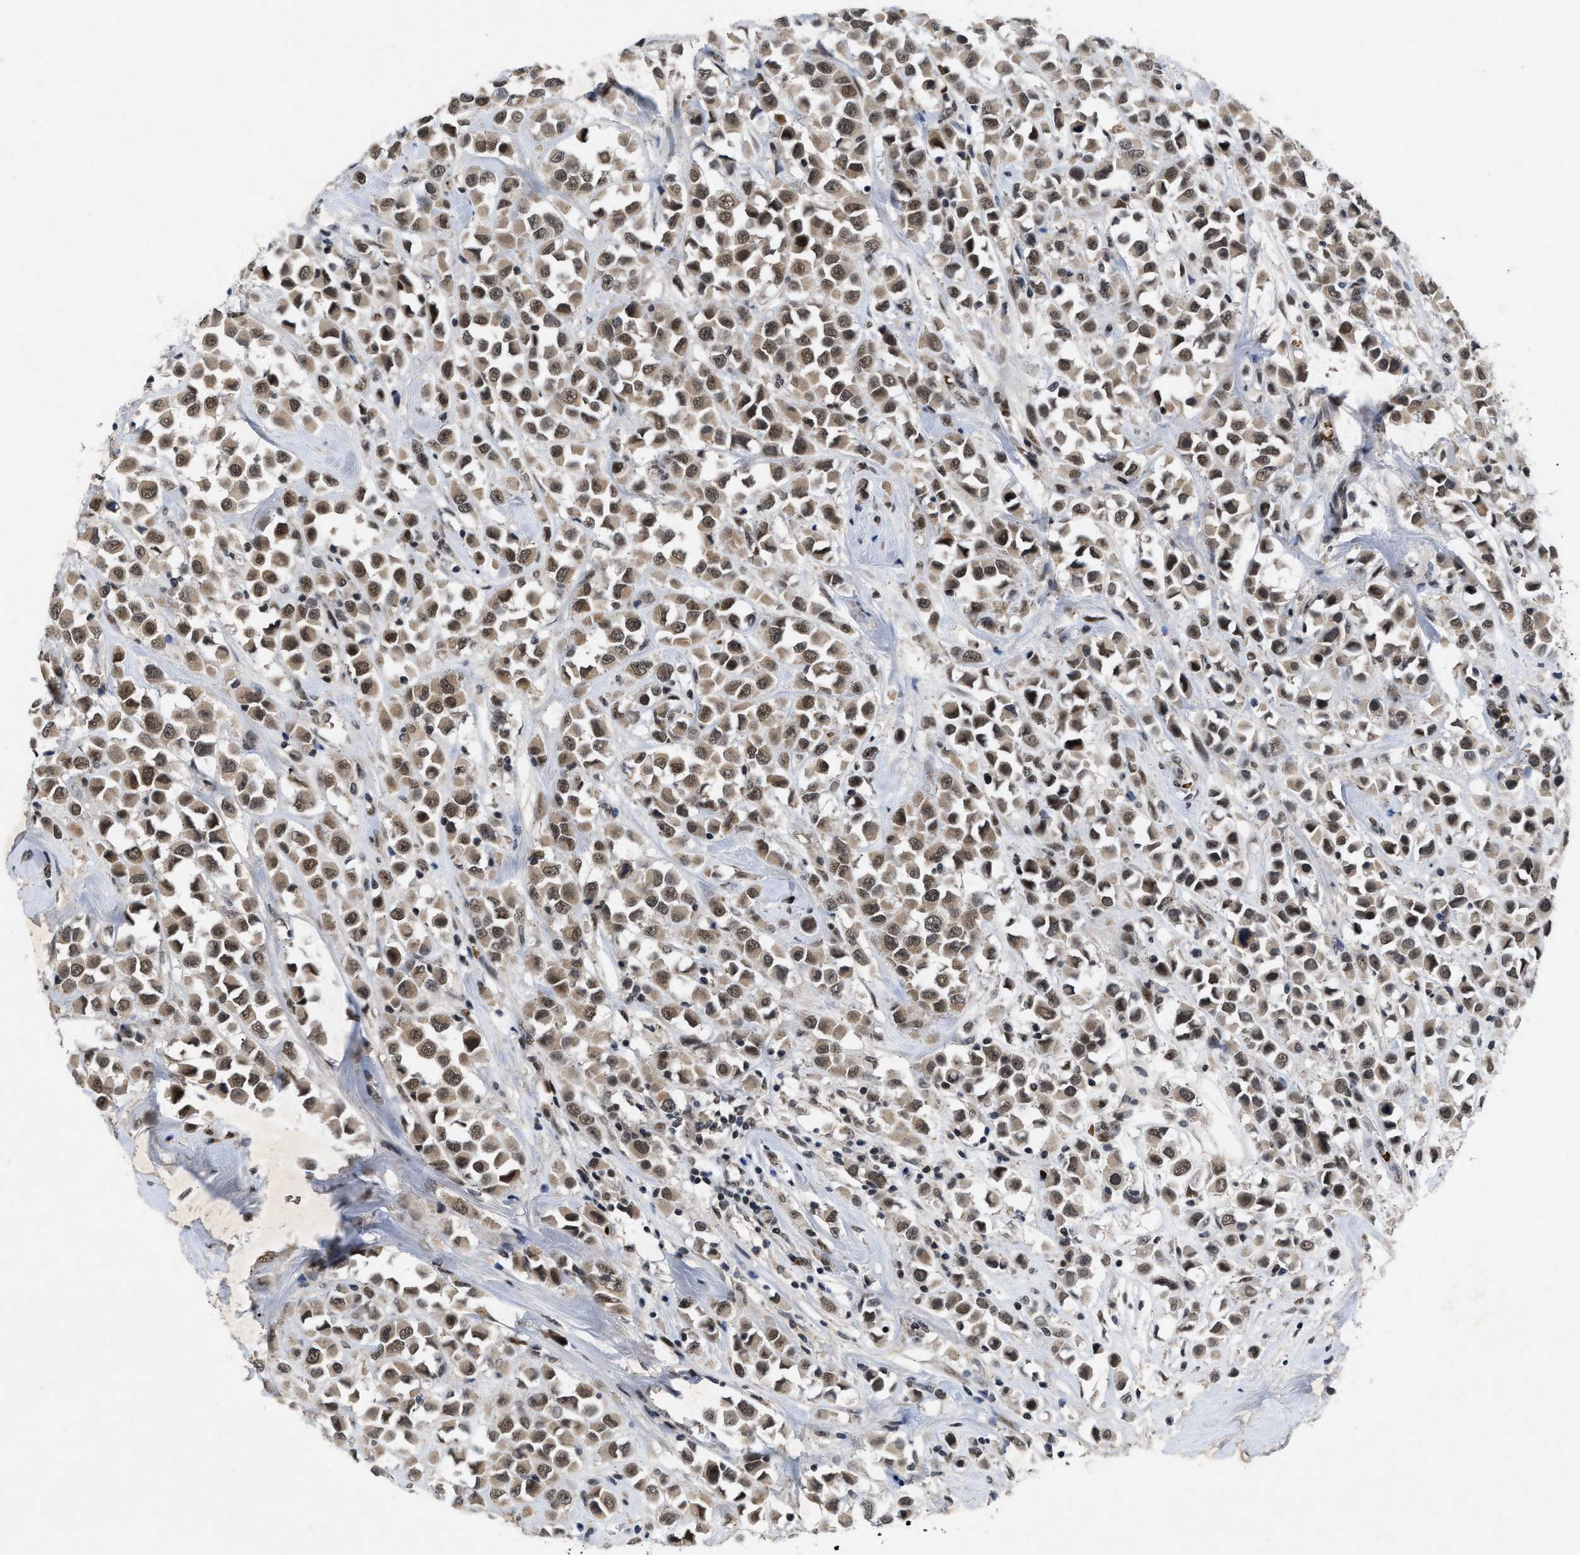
{"staining": {"intensity": "moderate", "quantity": ">75%", "location": "cytoplasmic/membranous,nuclear"}, "tissue": "breast cancer", "cell_type": "Tumor cells", "image_type": "cancer", "snomed": [{"axis": "morphology", "description": "Duct carcinoma"}, {"axis": "topography", "description": "Breast"}], "caption": "Protein expression by IHC shows moderate cytoplasmic/membranous and nuclear positivity in approximately >75% of tumor cells in breast cancer (invasive ductal carcinoma). Nuclei are stained in blue.", "gene": "ZNF346", "patient": {"sex": "female", "age": 61}}